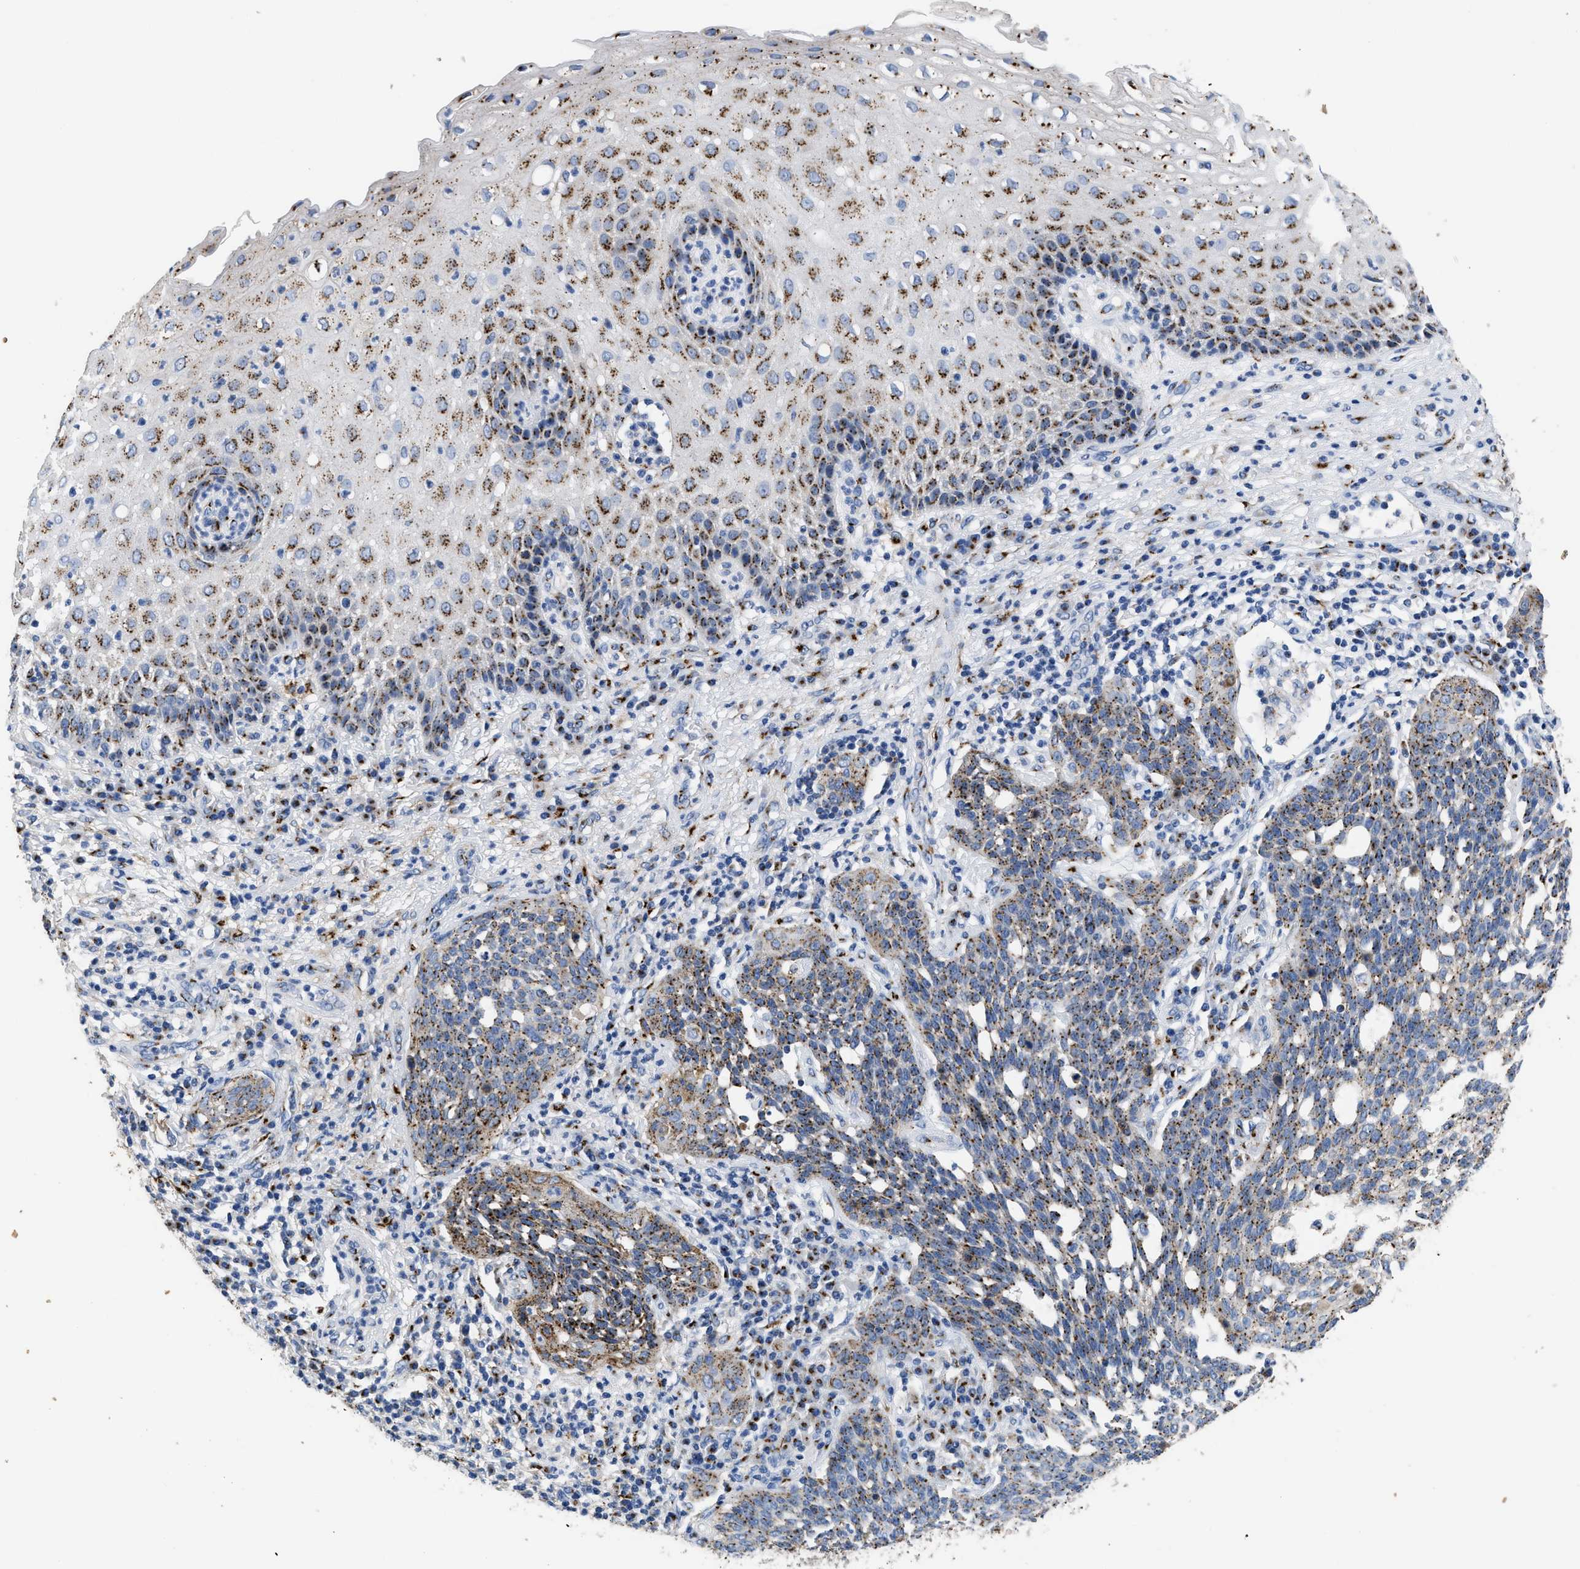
{"staining": {"intensity": "moderate", "quantity": ">75%", "location": "cytoplasmic/membranous"}, "tissue": "cervical cancer", "cell_type": "Tumor cells", "image_type": "cancer", "snomed": [{"axis": "morphology", "description": "Squamous cell carcinoma, NOS"}, {"axis": "topography", "description": "Cervix"}], "caption": "A brown stain labels moderate cytoplasmic/membranous positivity of a protein in human squamous cell carcinoma (cervical) tumor cells. (brown staining indicates protein expression, while blue staining denotes nuclei).", "gene": "TMEM87A", "patient": {"sex": "female", "age": 34}}